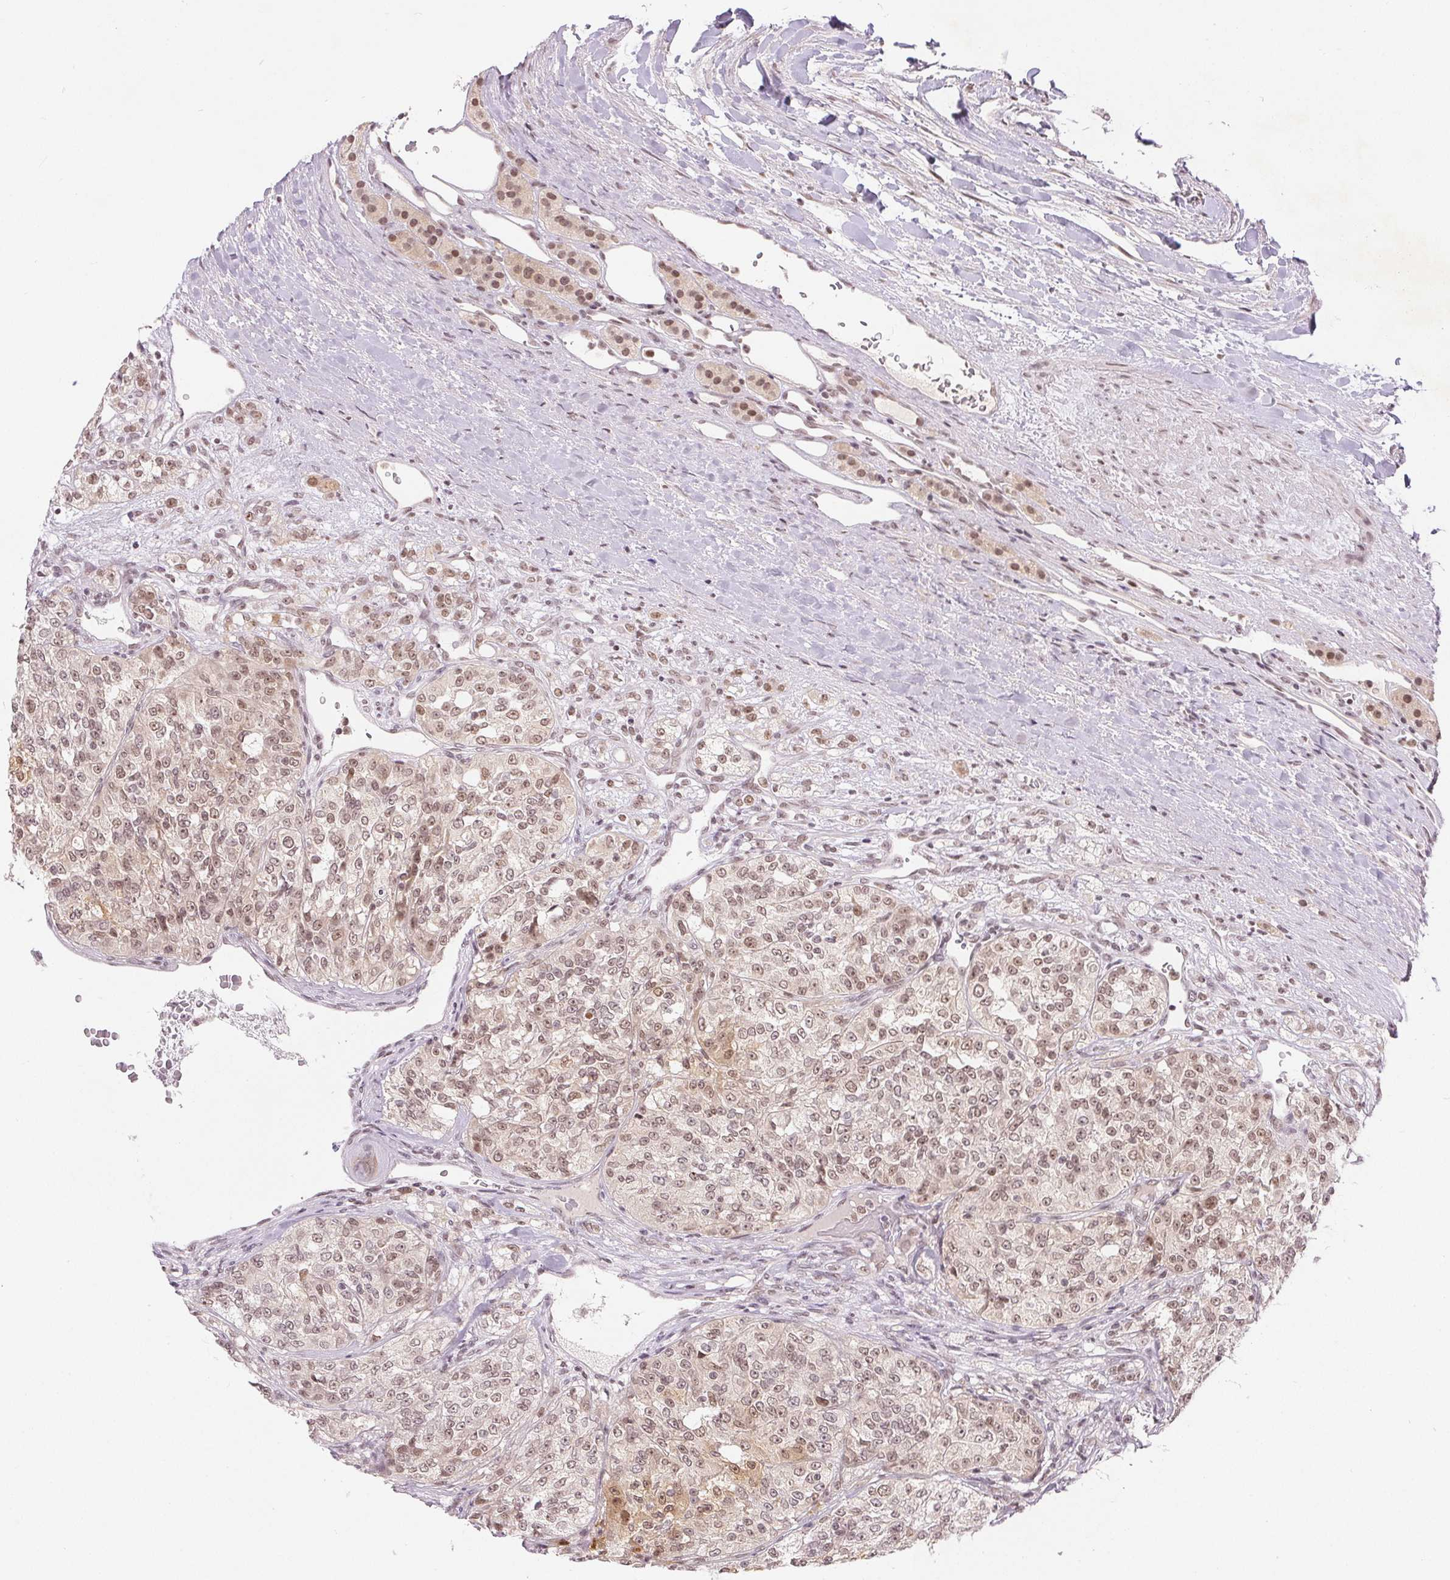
{"staining": {"intensity": "moderate", "quantity": ">75%", "location": "nuclear"}, "tissue": "renal cancer", "cell_type": "Tumor cells", "image_type": "cancer", "snomed": [{"axis": "morphology", "description": "Adenocarcinoma, NOS"}, {"axis": "topography", "description": "Kidney"}], "caption": "DAB immunohistochemical staining of human adenocarcinoma (renal) demonstrates moderate nuclear protein positivity in approximately >75% of tumor cells.", "gene": "DEK", "patient": {"sex": "female", "age": 63}}